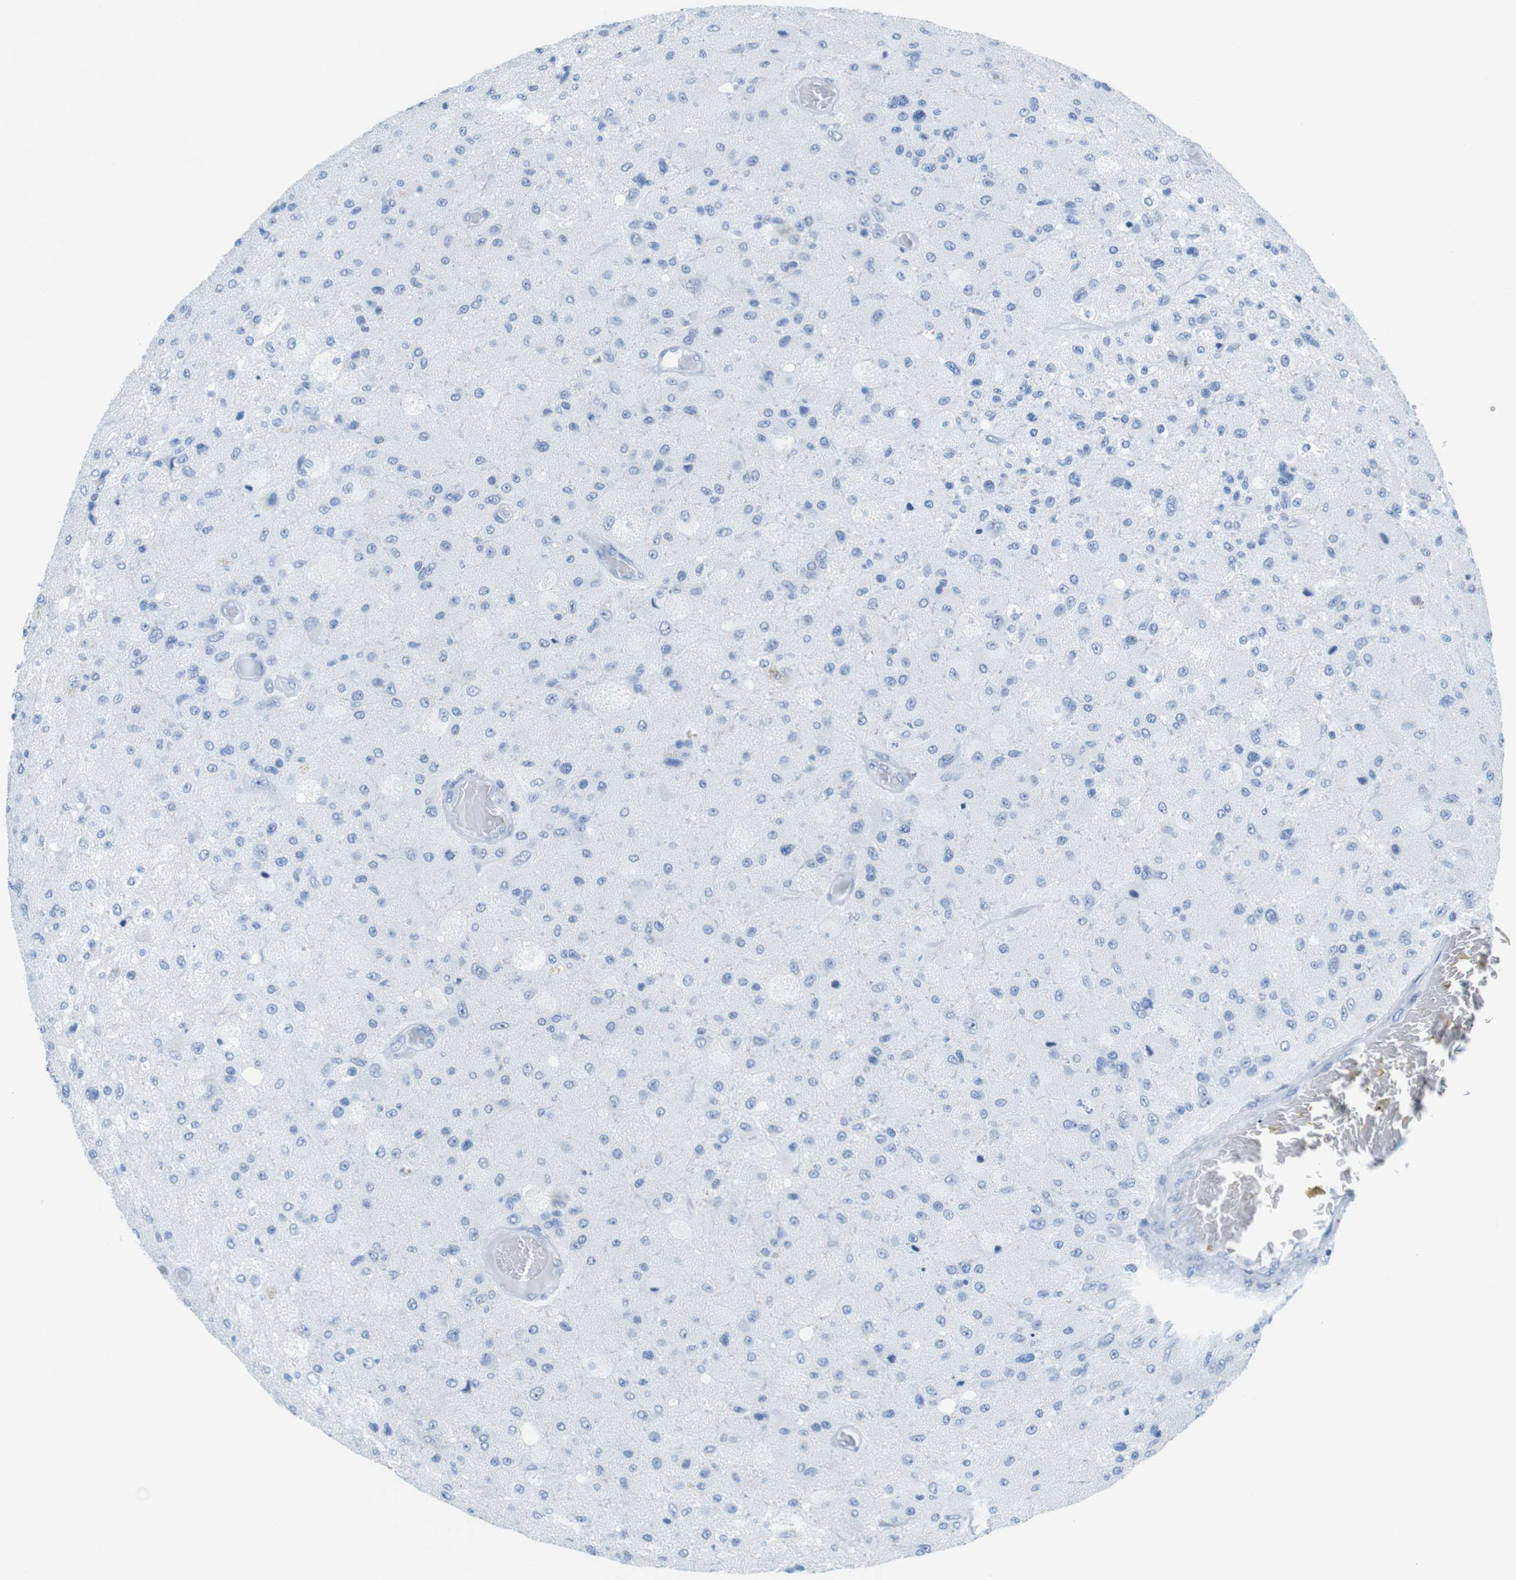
{"staining": {"intensity": "negative", "quantity": "none", "location": "none"}, "tissue": "glioma", "cell_type": "Tumor cells", "image_type": "cancer", "snomed": [{"axis": "morphology", "description": "Normal tissue, NOS"}, {"axis": "morphology", "description": "Glioma, malignant, High grade"}, {"axis": "topography", "description": "Cerebral cortex"}], "caption": "Glioma was stained to show a protein in brown. There is no significant staining in tumor cells.", "gene": "MCEMP1", "patient": {"sex": "male", "age": 77}}